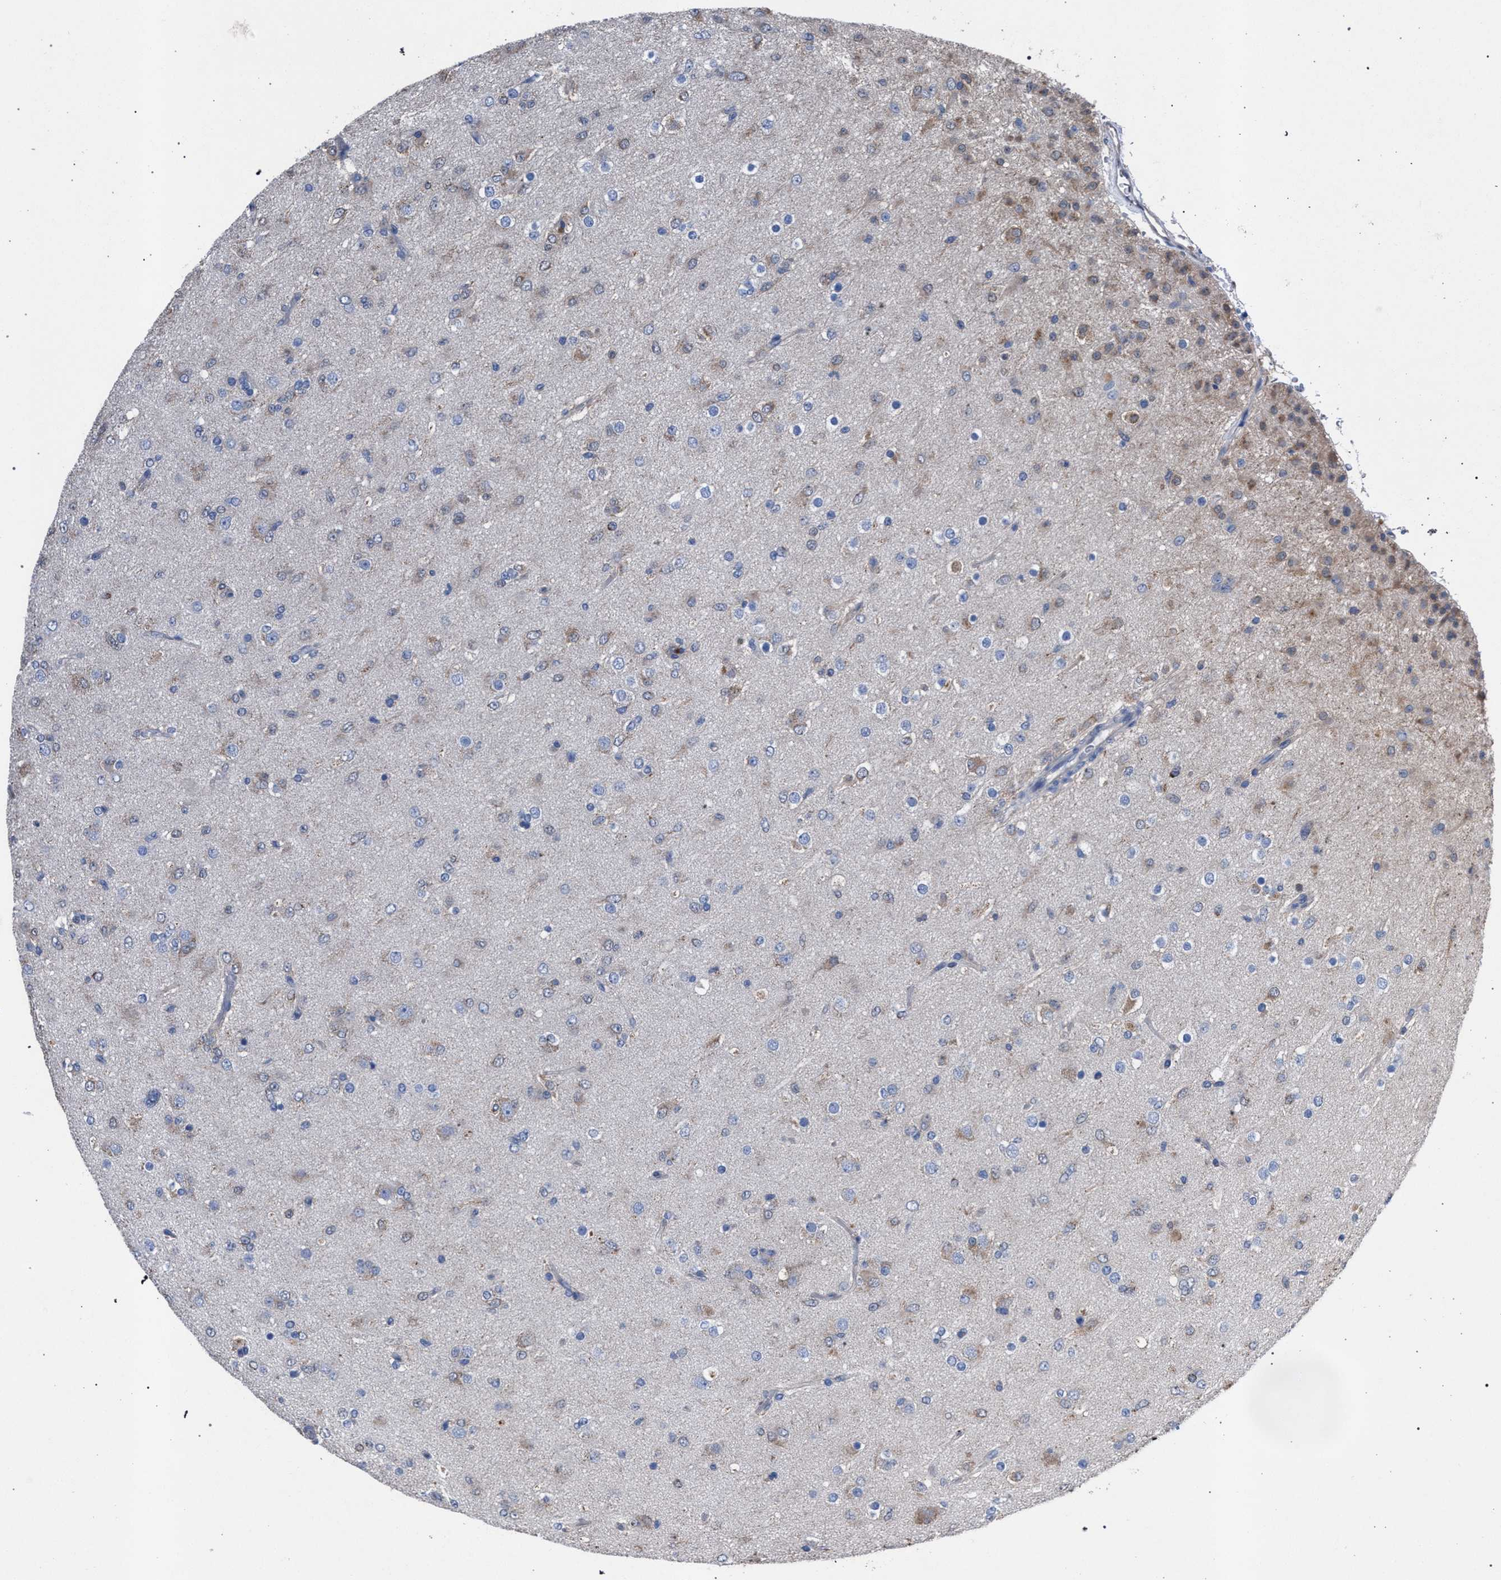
{"staining": {"intensity": "weak", "quantity": "25%-75%", "location": "cytoplasmic/membranous"}, "tissue": "glioma", "cell_type": "Tumor cells", "image_type": "cancer", "snomed": [{"axis": "morphology", "description": "Glioma, malignant, Low grade"}, {"axis": "topography", "description": "Brain"}], "caption": "An immunohistochemistry (IHC) photomicrograph of neoplastic tissue is shown. Protein staining in brown highlights weak cytoplasmic/membranous positivity in glioma within tumor cells.", "gene": "CRYZ", "patient": {"sex": "male", "age": 65}}